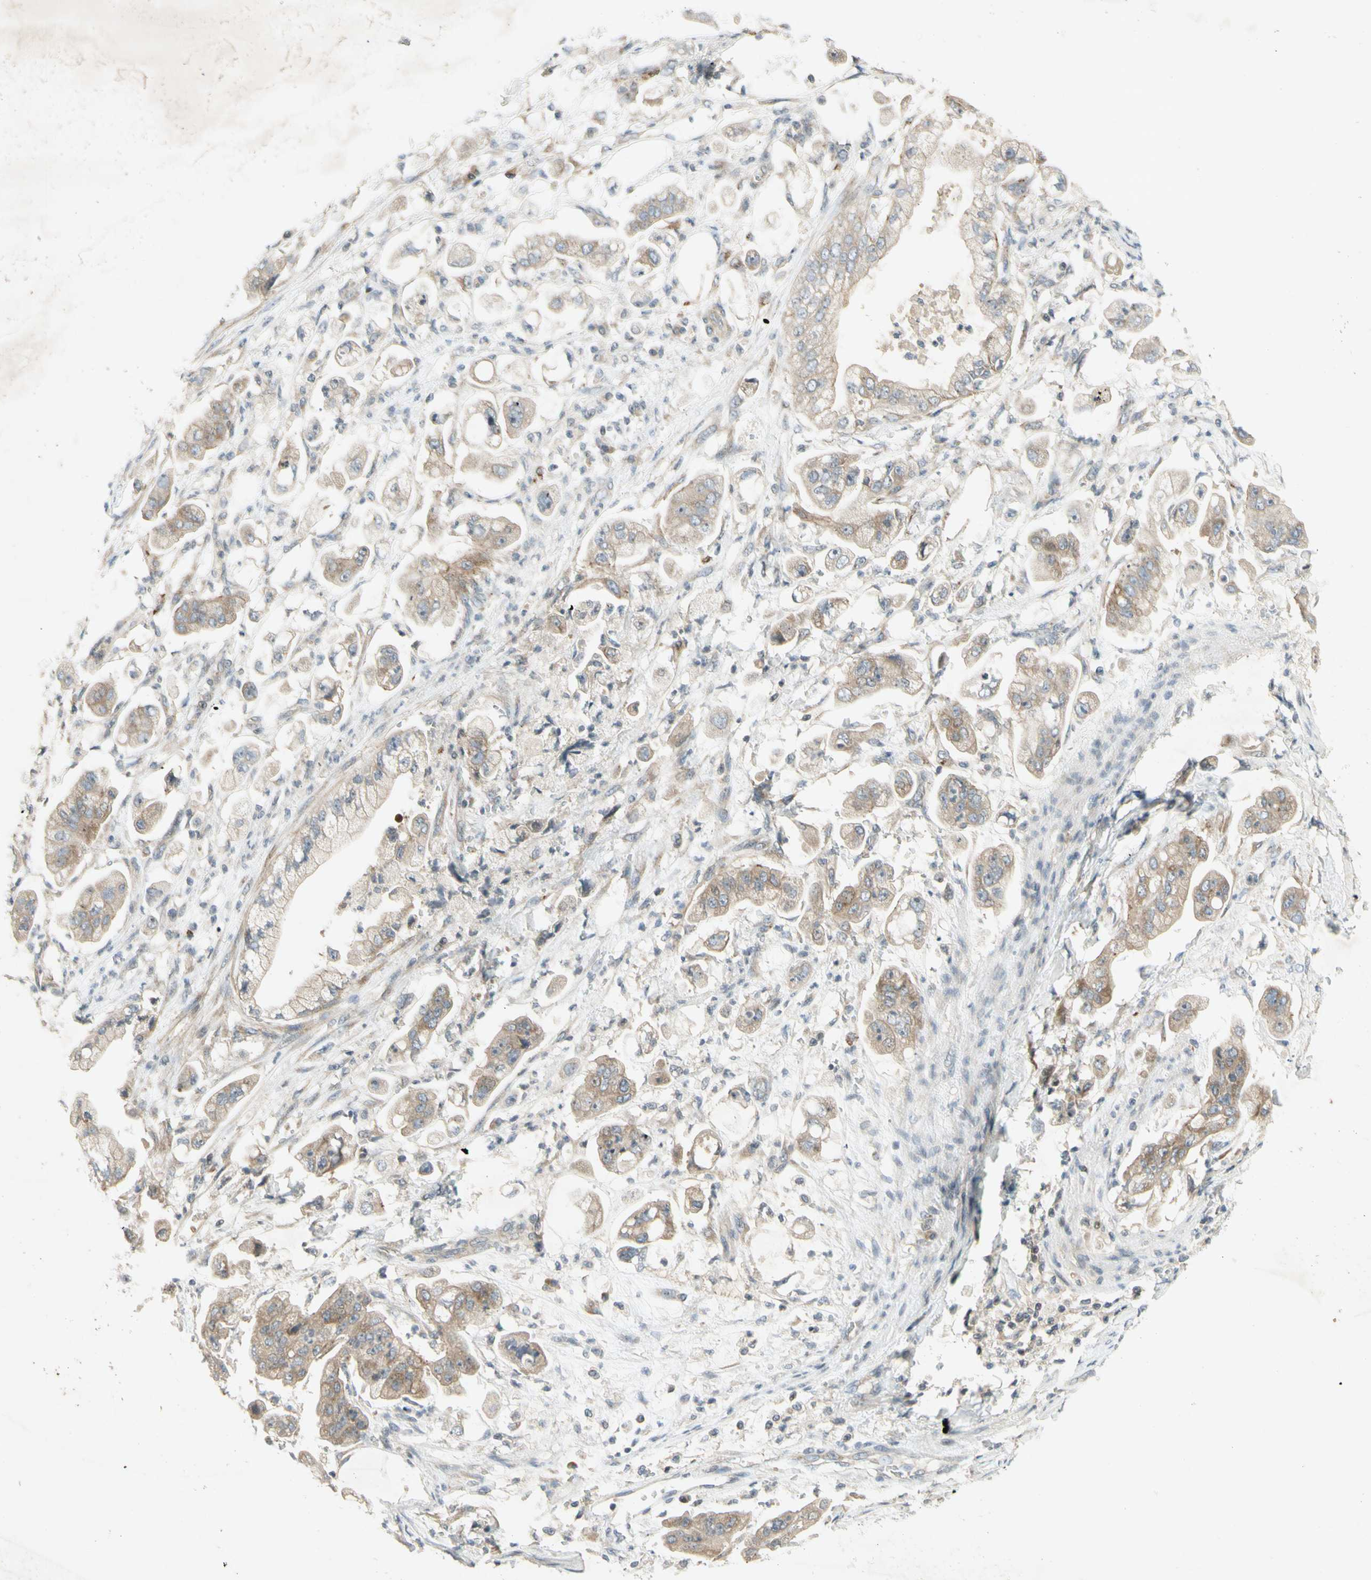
{"staining": {"intensity": "moderate", "quantity": "25%-75%", "location": "cytoplasmic/membranous"}, "tissue": "stomach cancer", "cell_type": "Tumor cells", "image_type": "cancer", "snomed": [{"axis": "morphology", "description": "Adenocarcinoma, NOS"}, {"axis": "topography", "description": "Stomach"}], "caption": "Tumor cells exhibit moderate cytoplasmic/membranous staining in about 25%-75% of cells in stomach adenocarcinoma. (DAB (3,3'-diaminobenzidine) IHC, brown staining for protein, blue staining for nuclei).", "gene": "ETF1", "patient": {"sex": "male", "age": 62}}